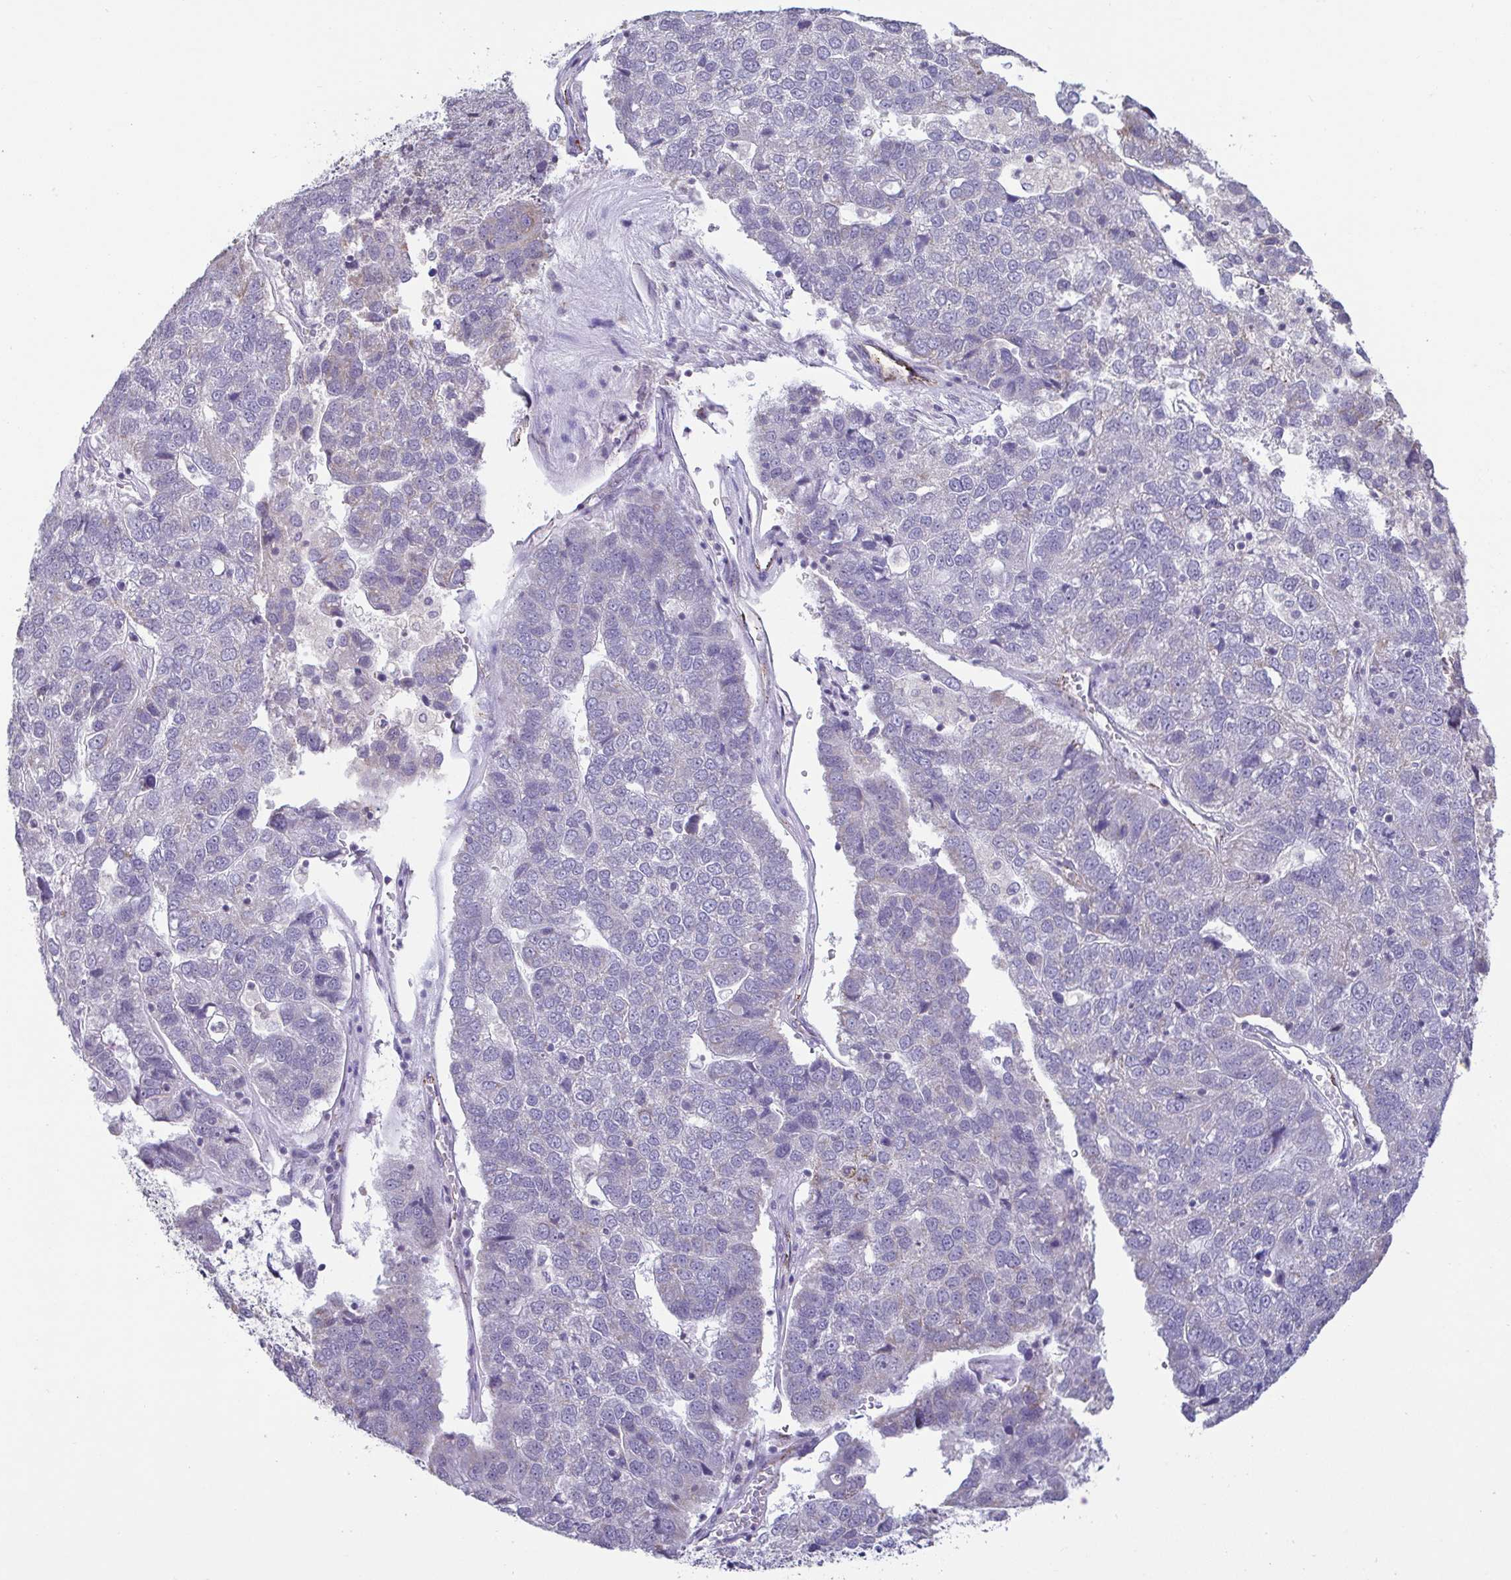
{"staining": {"intensity": "weak", "quantity": "<25%", "location": "cytoplasmic/membranous"}, "tissue": "pancreatic cancer", "cell_type": "Tumor cells", "image_type": "cancer", "snomed": [{"axis": "morphology", "description": "Adenocarcinoma, NOS"}, {"axis": "topography", "description": "Pancreas"}], "caption": "Human pancreatic adenocarcinoma stained for a protein using IHC reveals no positivity in tumor cells.", "gene": "PLCD4", "patient": {"sex": "female", "age": 61}}